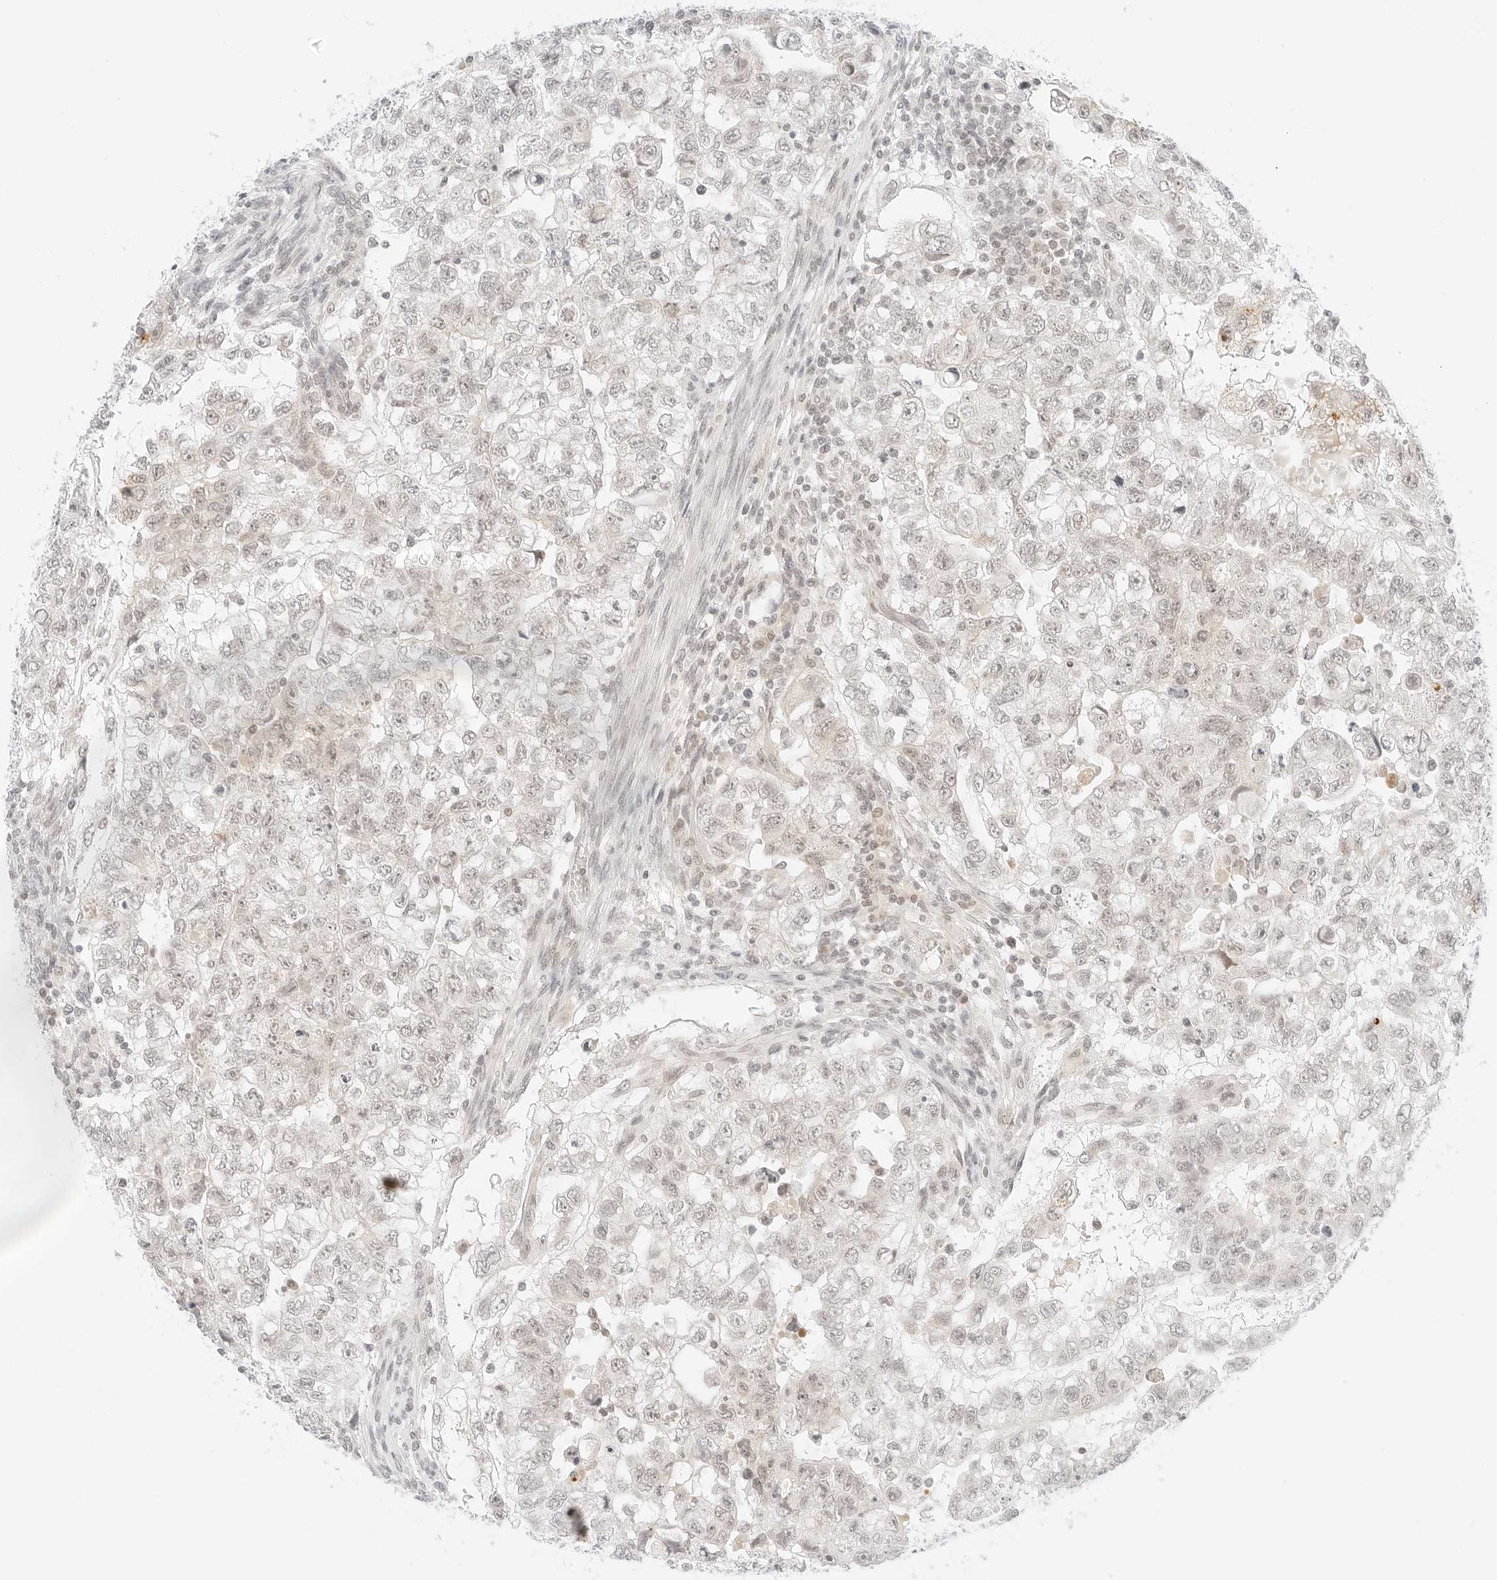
{"staining": {"intensity": "negative", "quantity": "none", "location": "none"}, "tissue": "testis cancer", "cell_type": "Tumor cells", "image_type": "cancer", "snomed": [{"axis": "morphology", "description": "Carcinoma, Embryonal, NOS"}, {"axis": "topography", "description": "Testis"}], "caption": "Human embryonal carcinoma (testis) stained for a protein using IHC displays no positivity in tumor cells.", "gene": "POLR3C", "patient": {"sex": "male", "age": 37}}